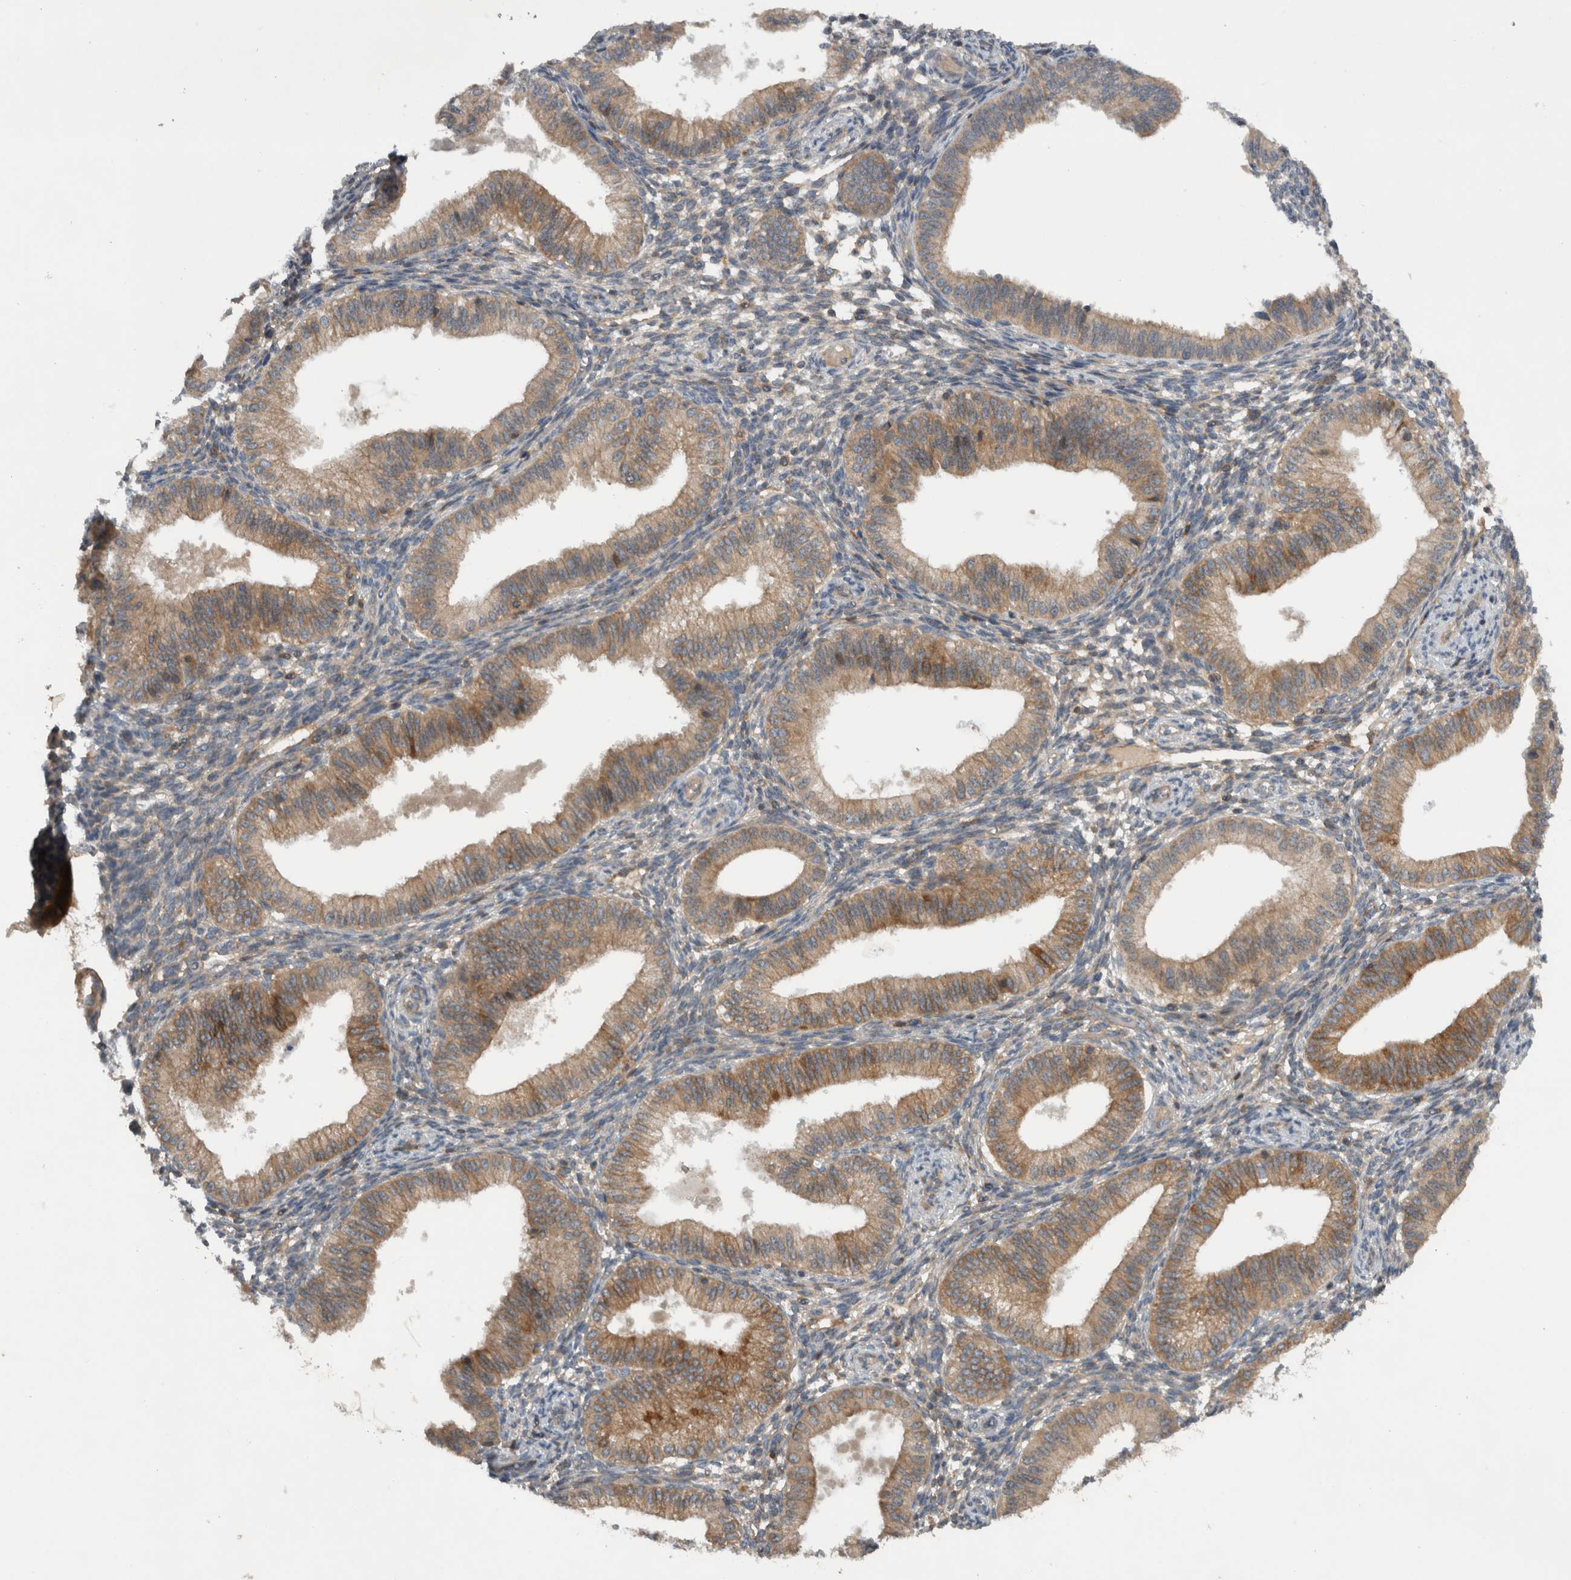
{"staining": {"intensity": "weak", "quantity": "<25%", "location": "cytoplasmic/membranous"}, "tissue": "endometrium", "cell_type": "Cells in endometrial stroma", "image_type": "normal", "snomed": [{"axis": "morphology", "description": "Normal tissue, NOS"}, {"axis": "topography", "description": "Endometrium"}], "caption": "Histopathology image shows no significant protein expression in cells in endometrial stroma of unremarkable endometrium.", "gene": "SCARA5", "patient": {"sex": "female", "age": 39}}